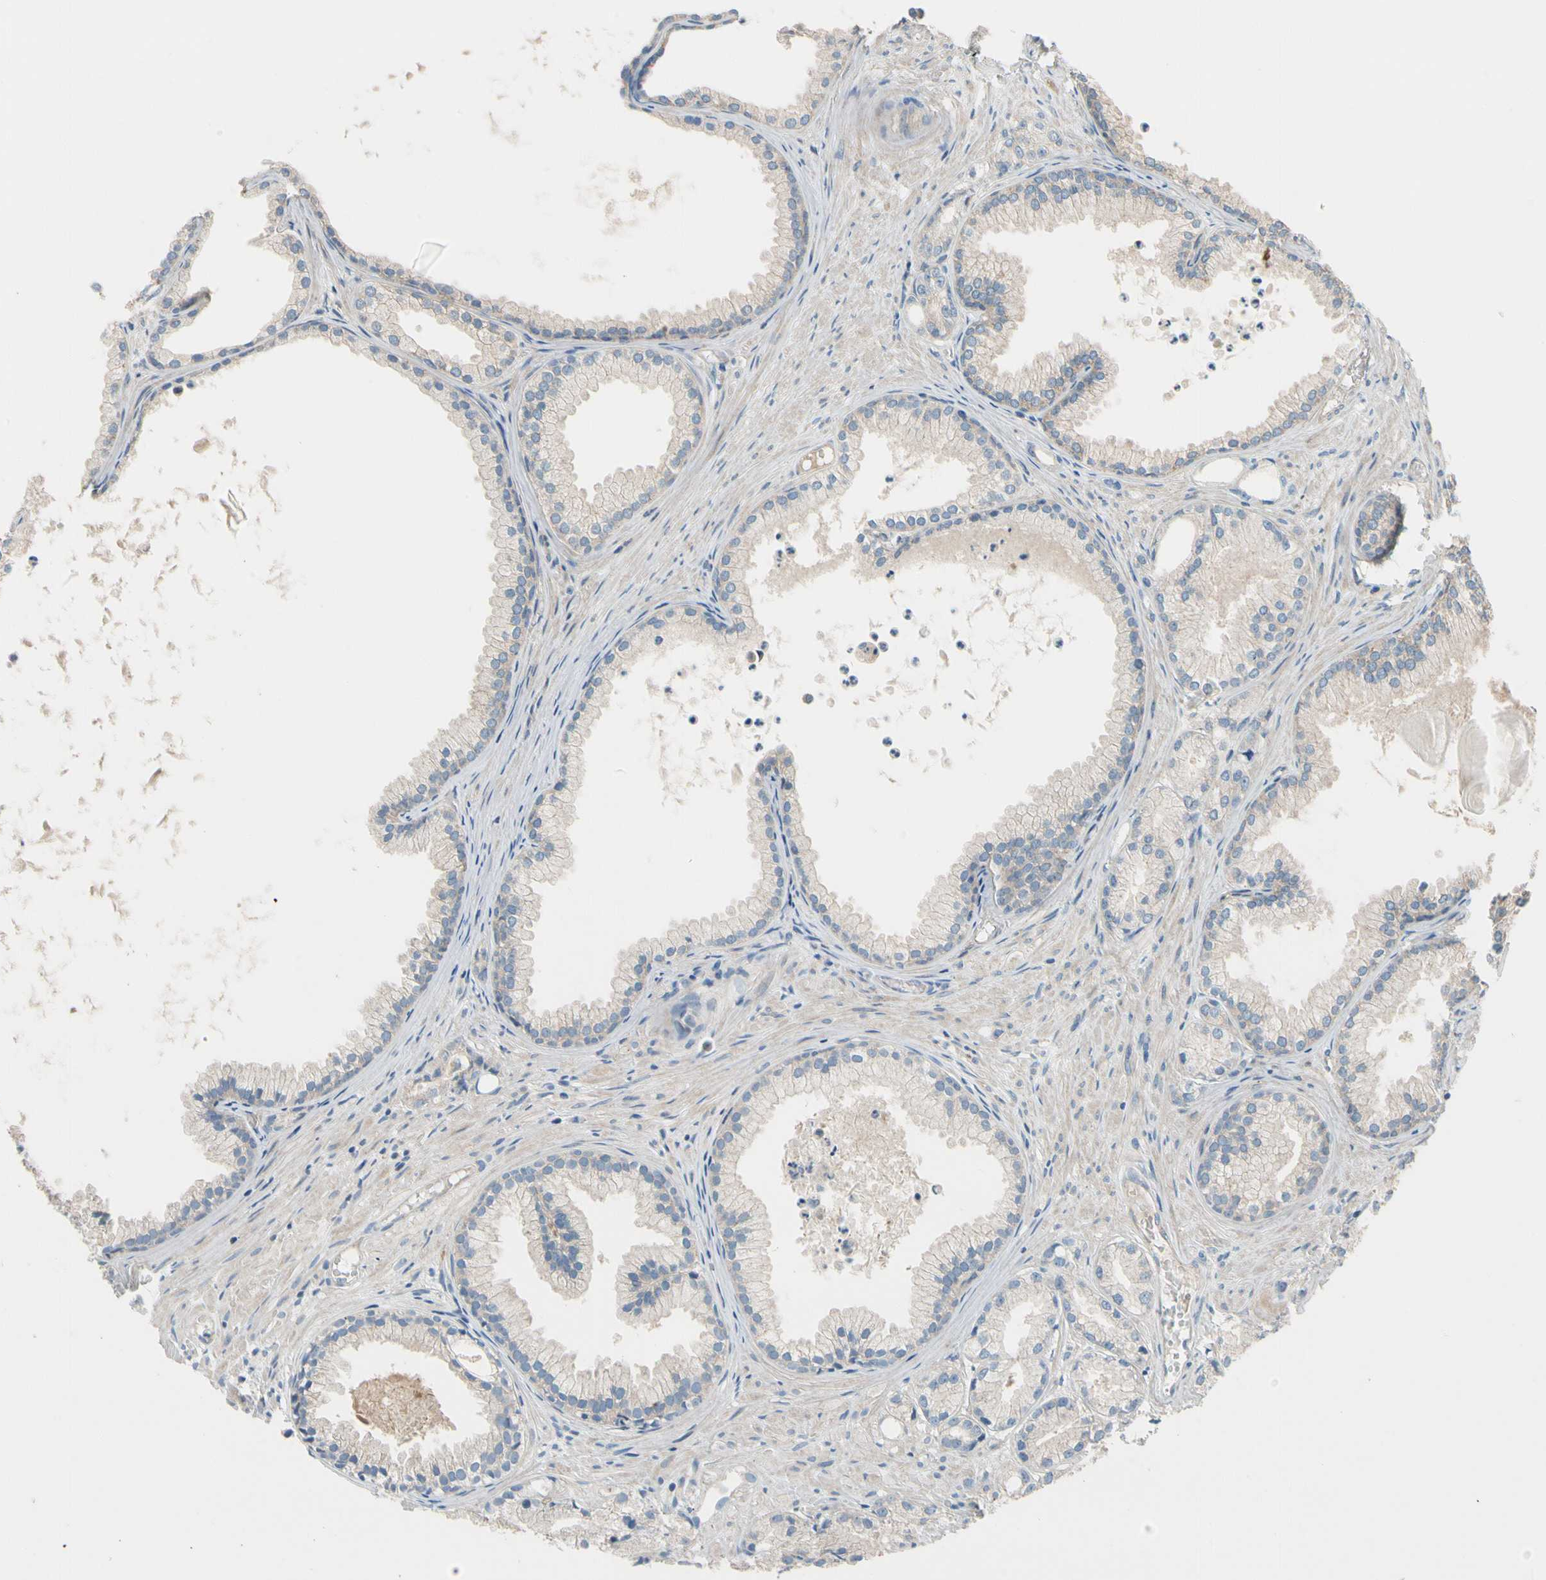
{"staining": {"intensity": "weak", "quantity": "<25%", "location": "cytoplasmic/membranous"}, "tissue": "prostate cancer", "cell_type": "Tumor cells", "image_type": "cancer", "snomed": [{"axis": "morphology", "description": "Adenocarcinoma, Low grade"}, {"axis": "topography", "description": "Prostate"}], "caption": "A histopathology image of prostate low-grade adenocarcinoma stained for a protein displays no brown staining in tumor cells.", "gene": "USP46", "patient": {"sex": "male", "age": 72}}